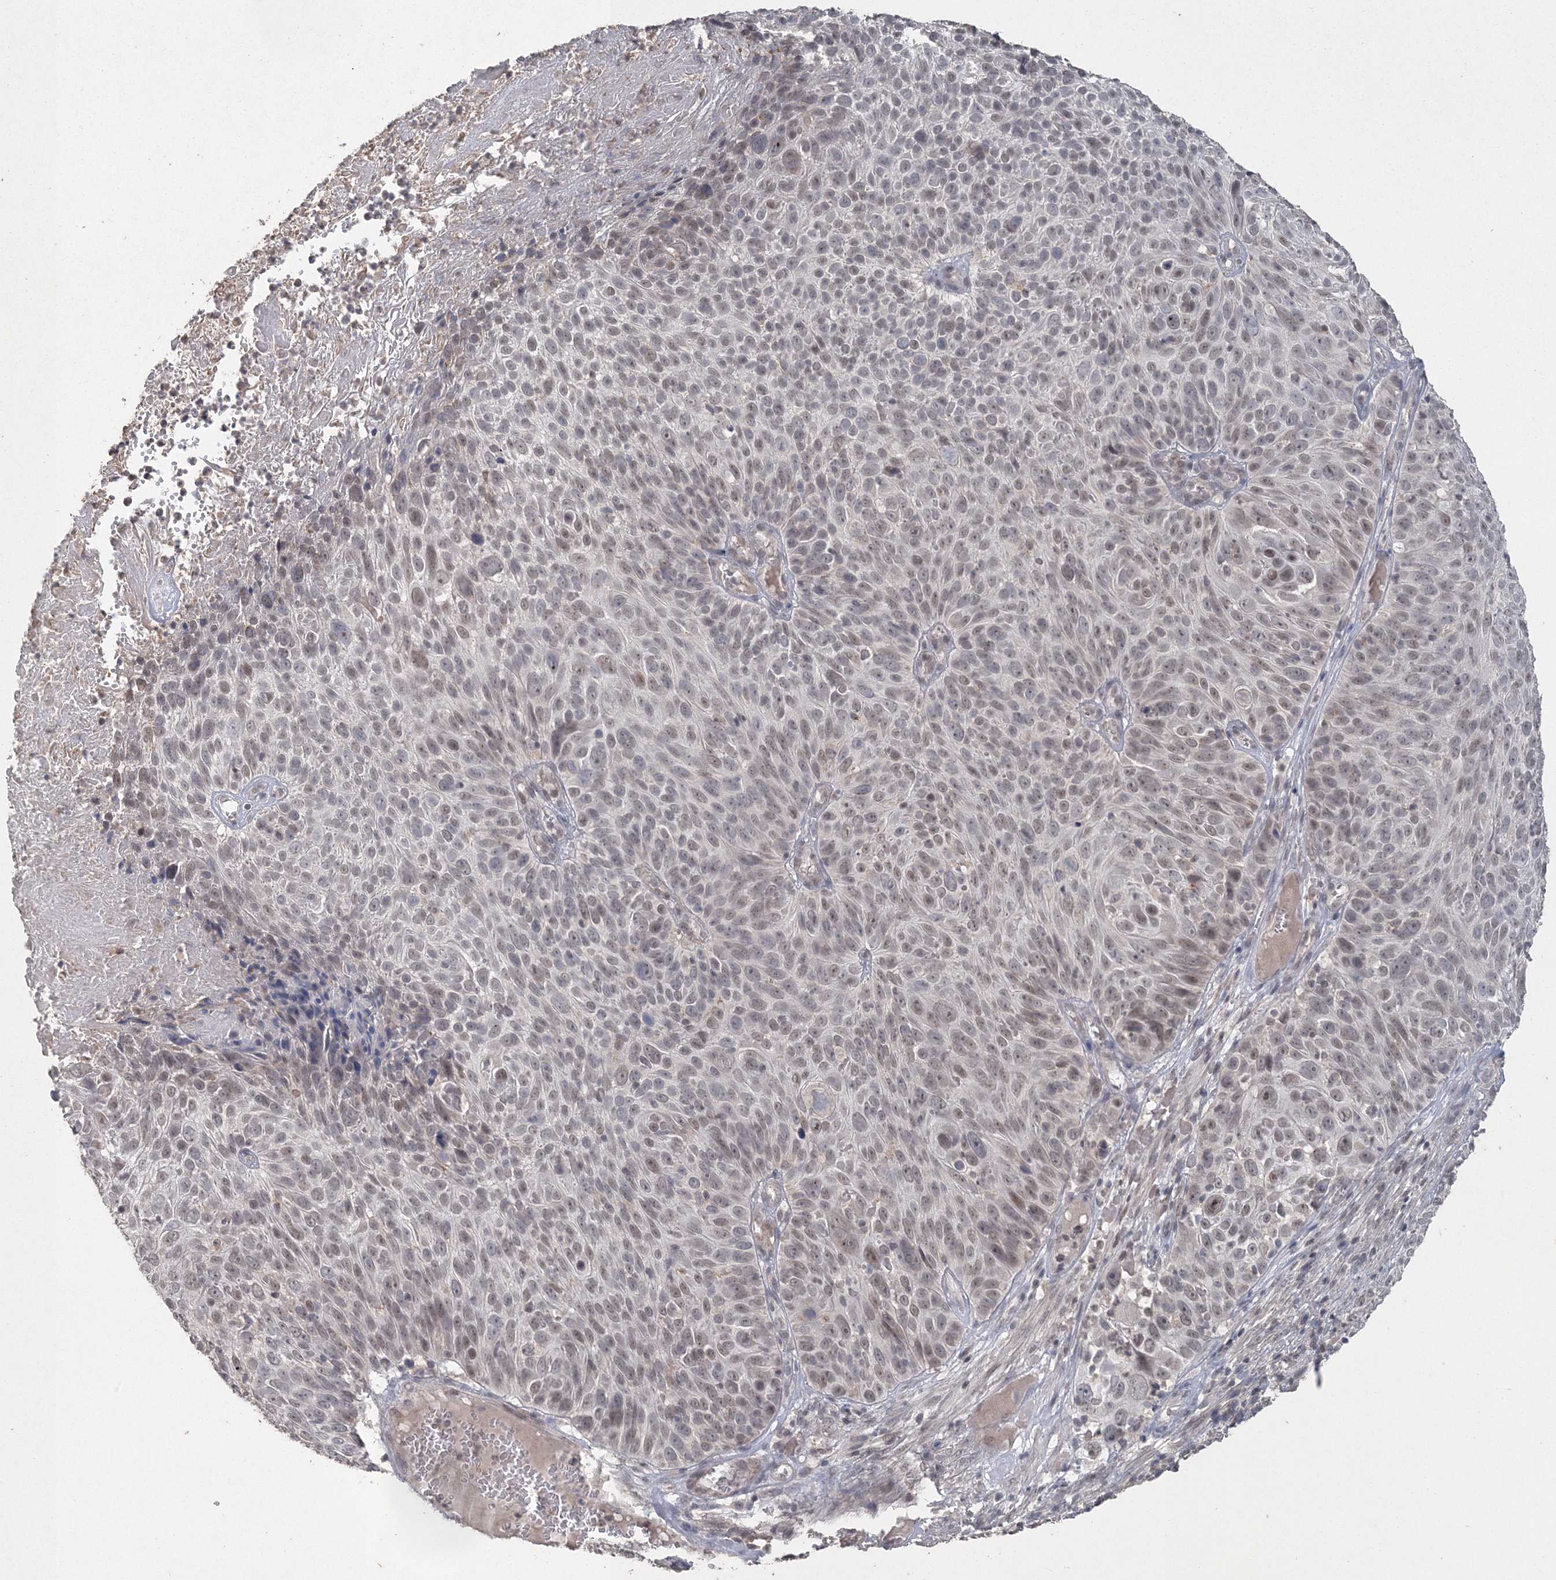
{"staining": {"intensity": "weak", "quantity": "<25%", "location": "nuclear"}, "tissue": "cervical cancer", "cell_type": "Tumor cells", "image_type": "cancer", "snomed": [{"axis": "morphology", "description": "Squamous cell carcinoma, NOS"}, {"axis": "topography", "description": "Cervix"}], "caption": "Cervical cancer (squamous cell carcinoma) was stained to show a protein in brown. There is no significant staining in tumor cells.", "gene": "UIMC1", "patient": {"sex": "female", "age": 74}}